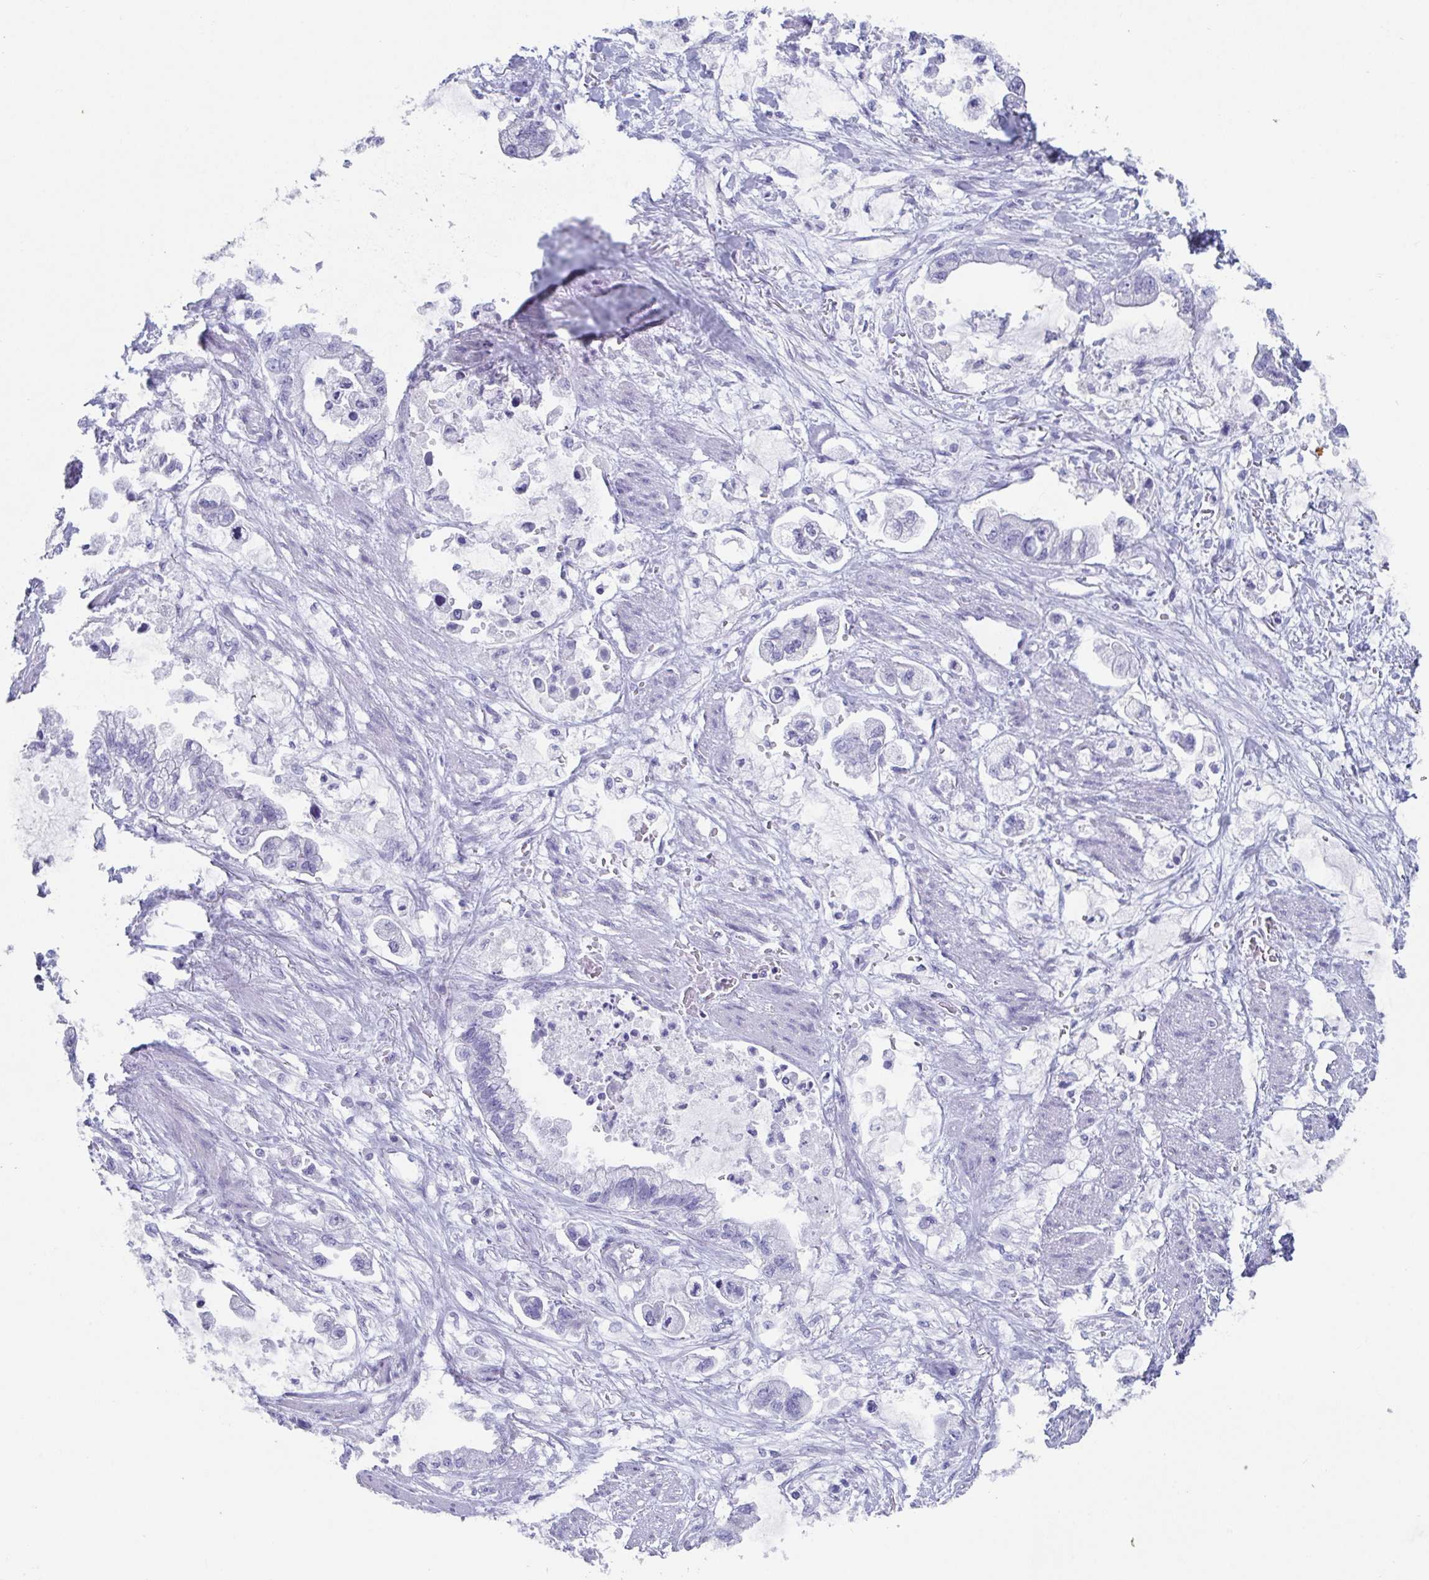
{"staining": {"intensity": "negative", "quantity": "none", "location": "none"}, "tissue": "stomach cancer", "cell_type": "Tumor cells", "image_type": "cancer", "snomed": [{"axis": "morphology", "description": "Adenocarcinoma, NOS"}, {"axis": "topography", "description": "Stomach"}], "caption": "Tumor cells show no significant protein positivity in stomach cancer.", "gene": "ZPBP", "patient": {"sex": "male", "age": 62}}